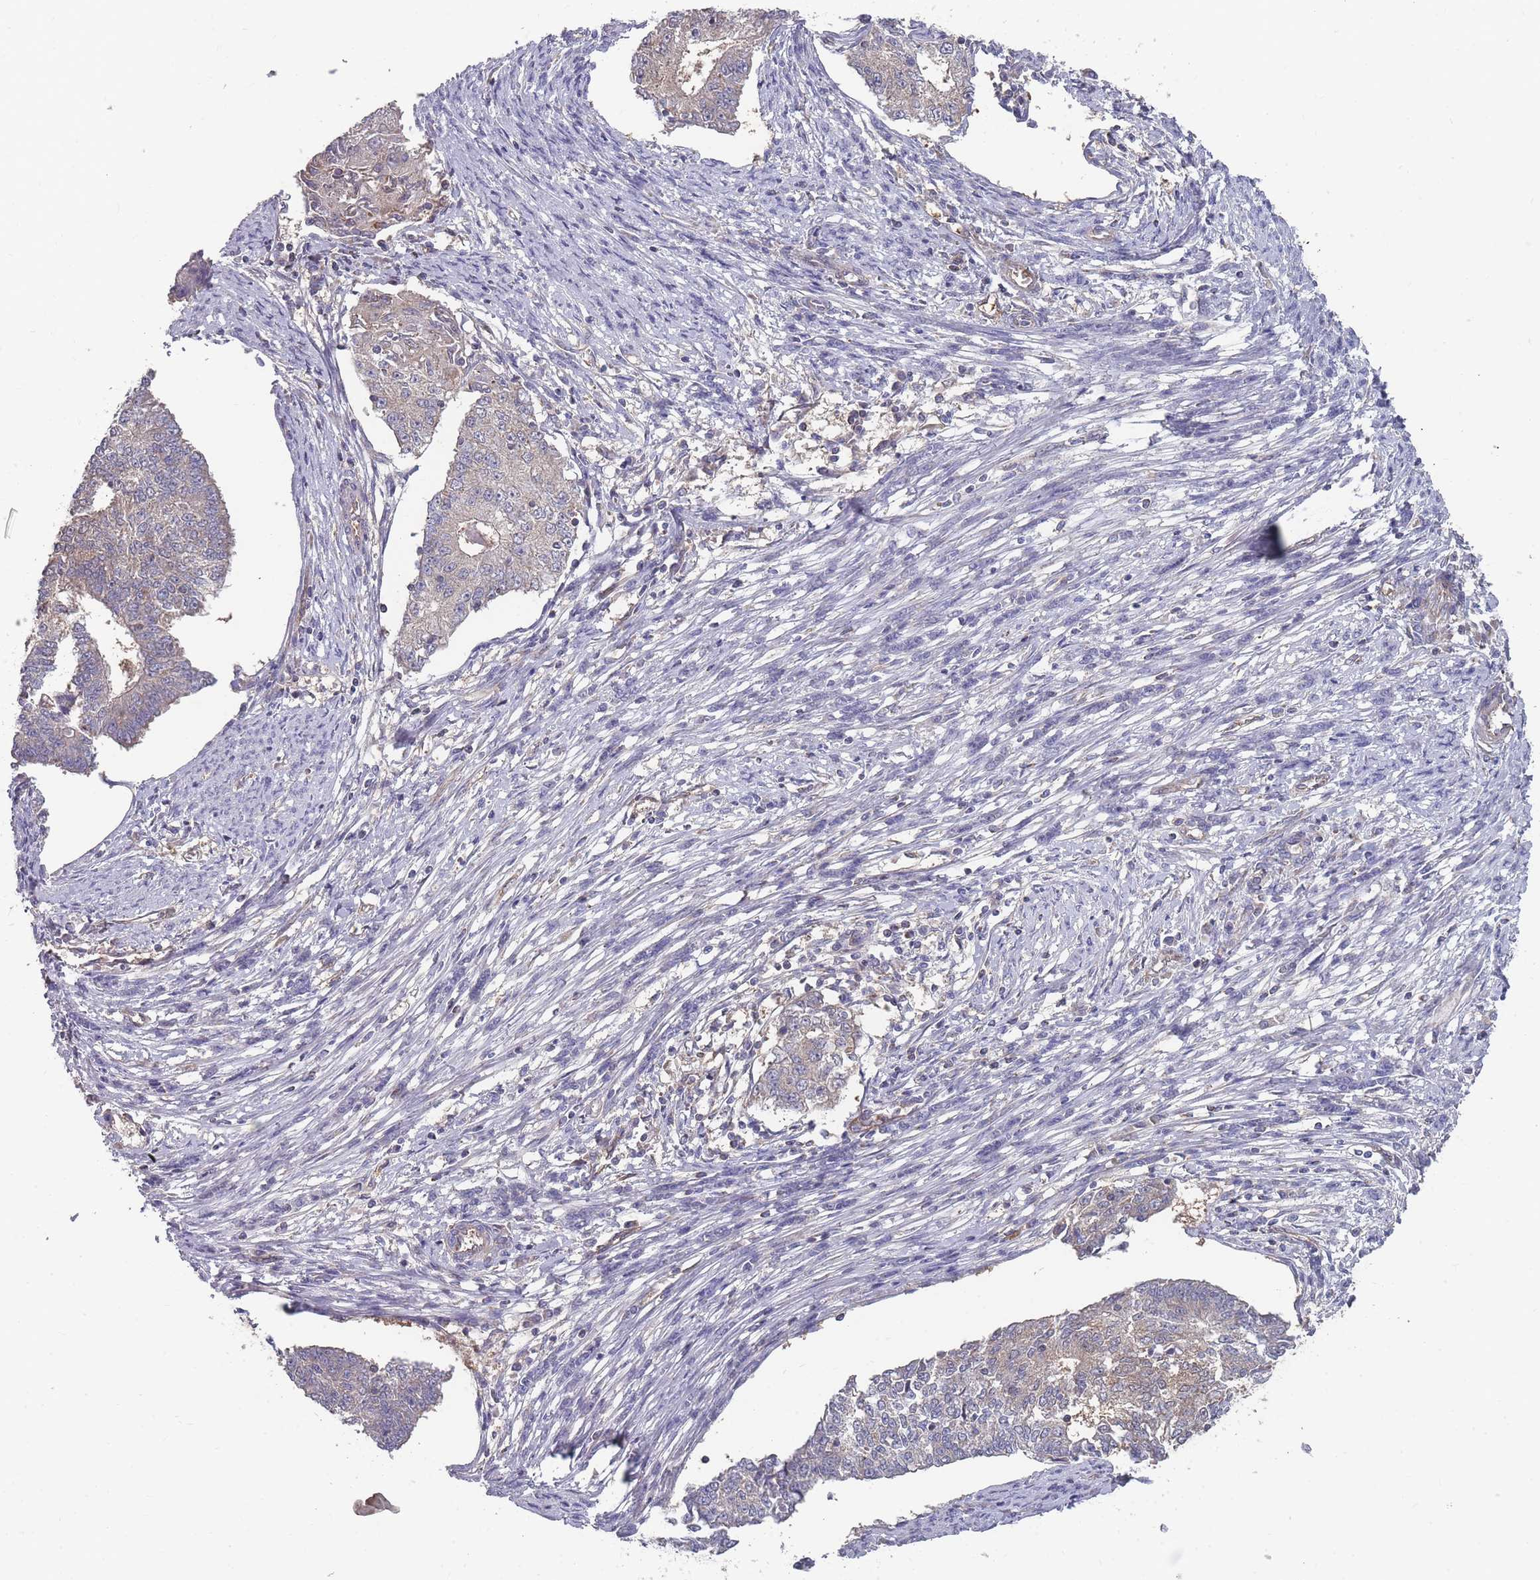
{"staining": {"intensity": "weak", "quantity": "<25%", "location": "cytoplasmic/membranous"}, "tissue": "endometrial cancer", "cell_type": "Tumor cells", "image_type": "cancer", "snomed": [{"axis": "morphology", "description": "Adenocarcinoma, NOS"}, {"axis": "topography", "description": "Endometrium"}], "caption": "Immunohistochemistry (IHC) histopathology image of neoplastic tissue: human endometrial adenocarcinoma stained with DAB (3,3'-diaminobenzidine) shows no significant protein expression in tumor cells.", "gene": "SLC35B4", "patient": {"sex": "female", "age": 56}}